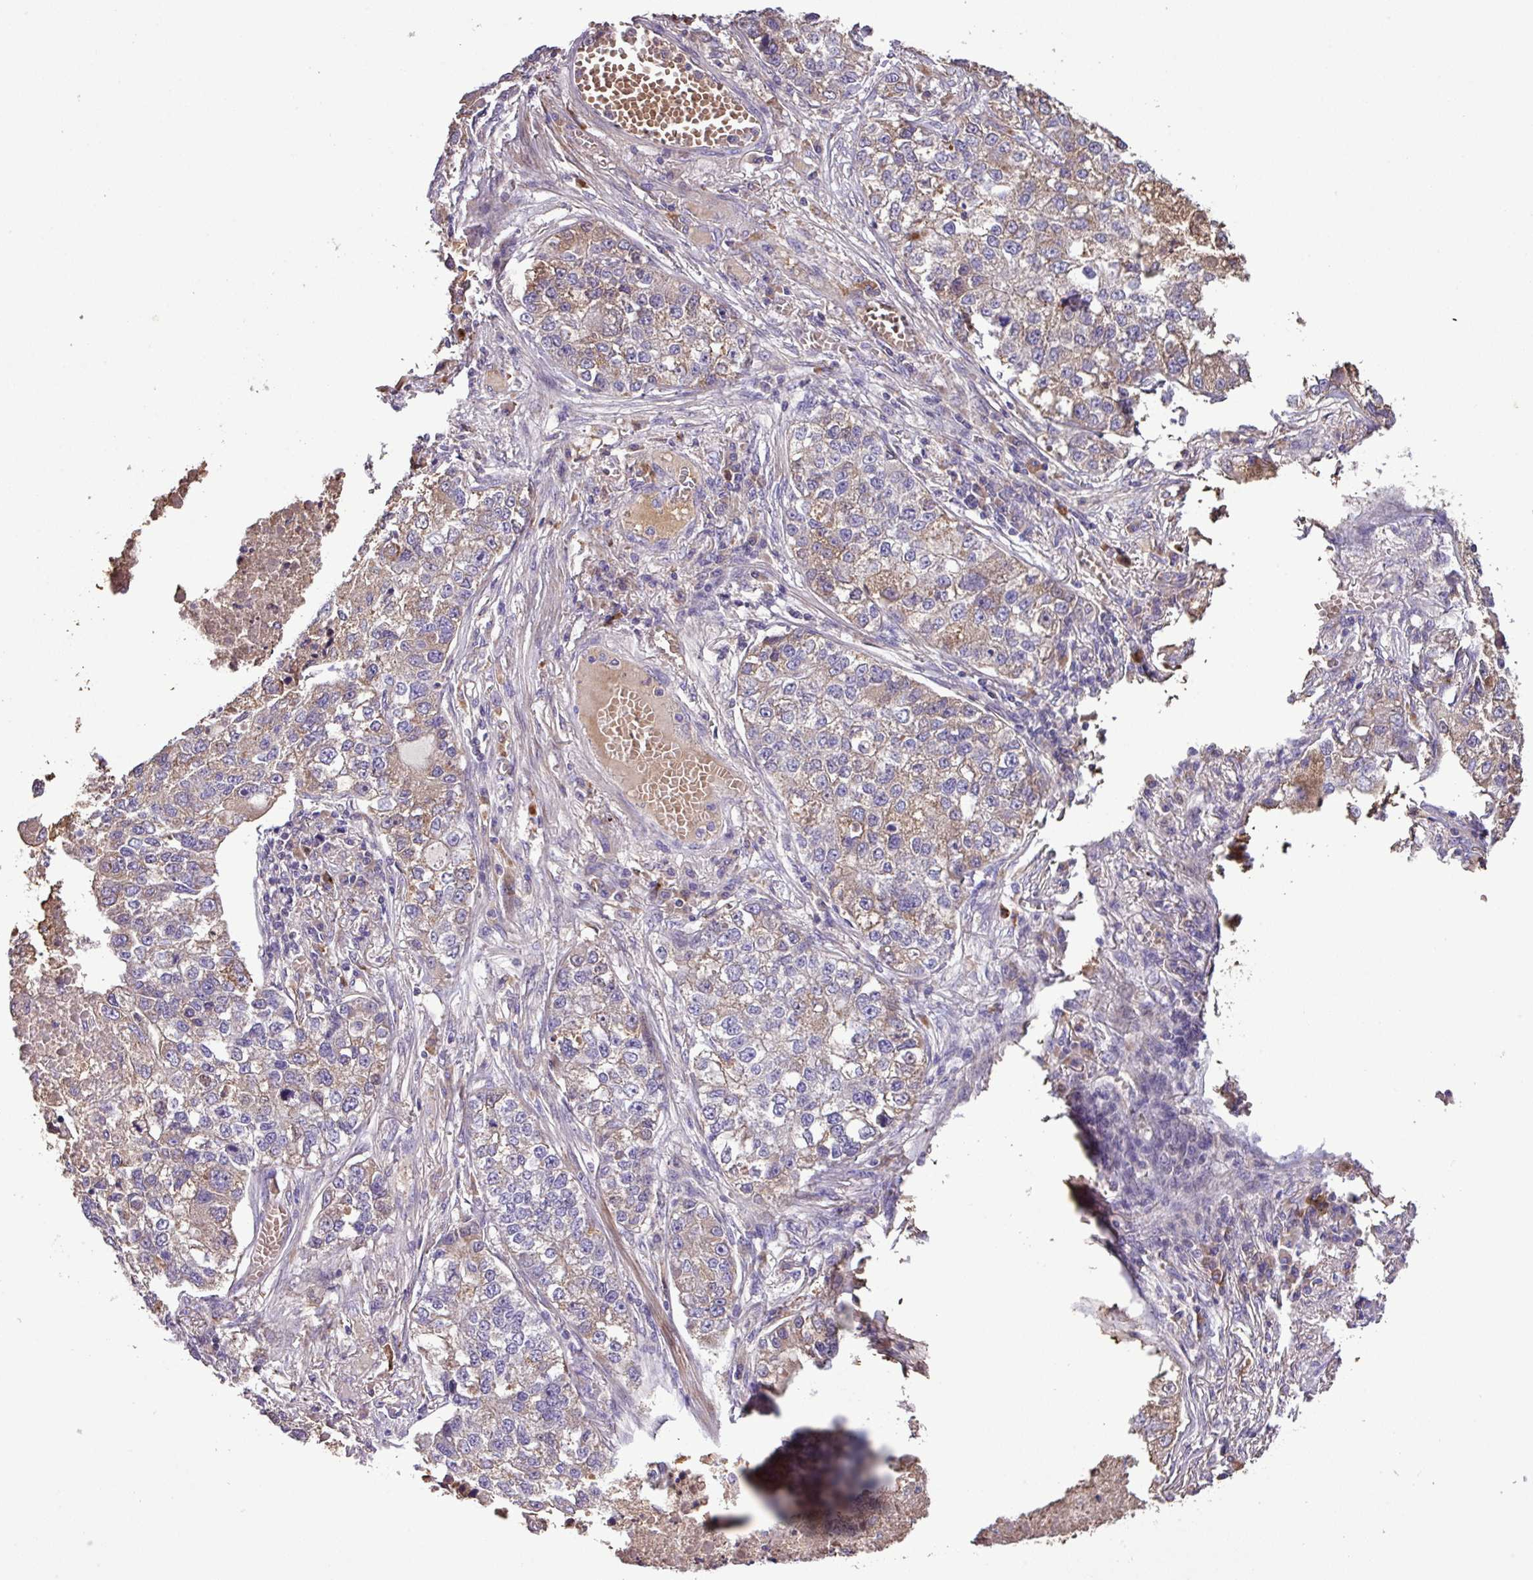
{"staining": {"intensity": "weak", "quantity": "25%-75%", "location": "cytoplasmic/membranous"}, "tissue": "lung cancer", "cell_type": "Tumor cells", "image_type": "cancer", "snomed": [{"axis": "morphology", "description": "Adenocarcinoma, NOS"}, {"axis": "topography", "description": "Lung"}], "caption": "Adenocarcinoma (lung) tissue displays weak cytoplasmic/membranous staining in approximately 25%-75% of tumor cells", "gene": "ZNF266", "patient": {"sex": "male", "age": 49}}